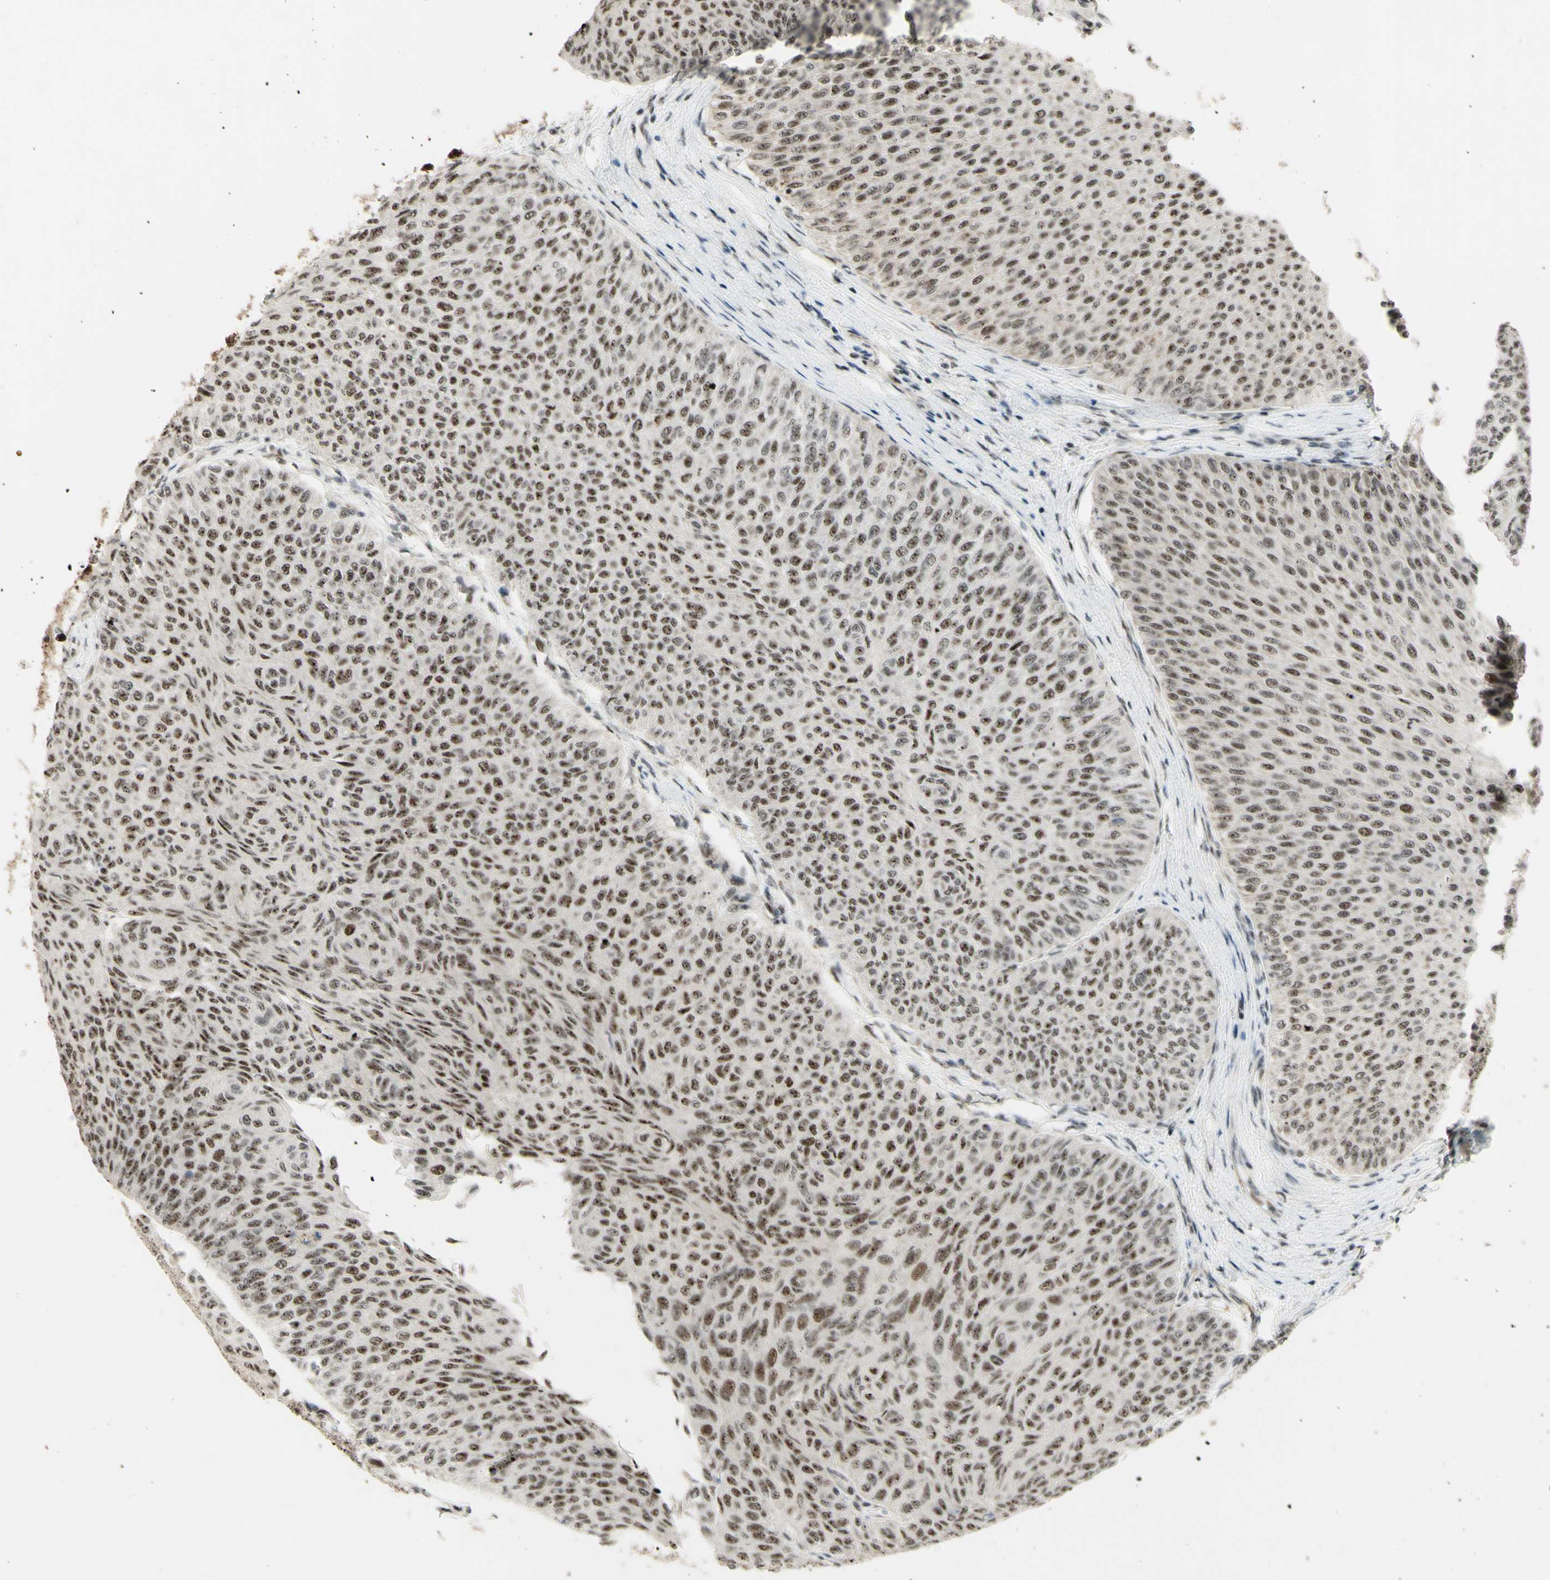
{"staining": {"intensity": "strong", "quantity": ">75%", "location": "nuclear"}, "tissue": "urothelial cancer", "cell_type": "Tumor cells", "image_type": "cancer", "snomed": [{"axis": "morphology", "description": "Urothelial carcinoma, Low grade"}, {"axis": "topography", "description": "Urinary bladder"}], "caption": "The image demonstrates staining of urothelial cancer, revealing strong nuclear protein expression (brown color) within tumor cells.", "gene": "DHX9", "patient": {"sex": "male", "age": 78}}